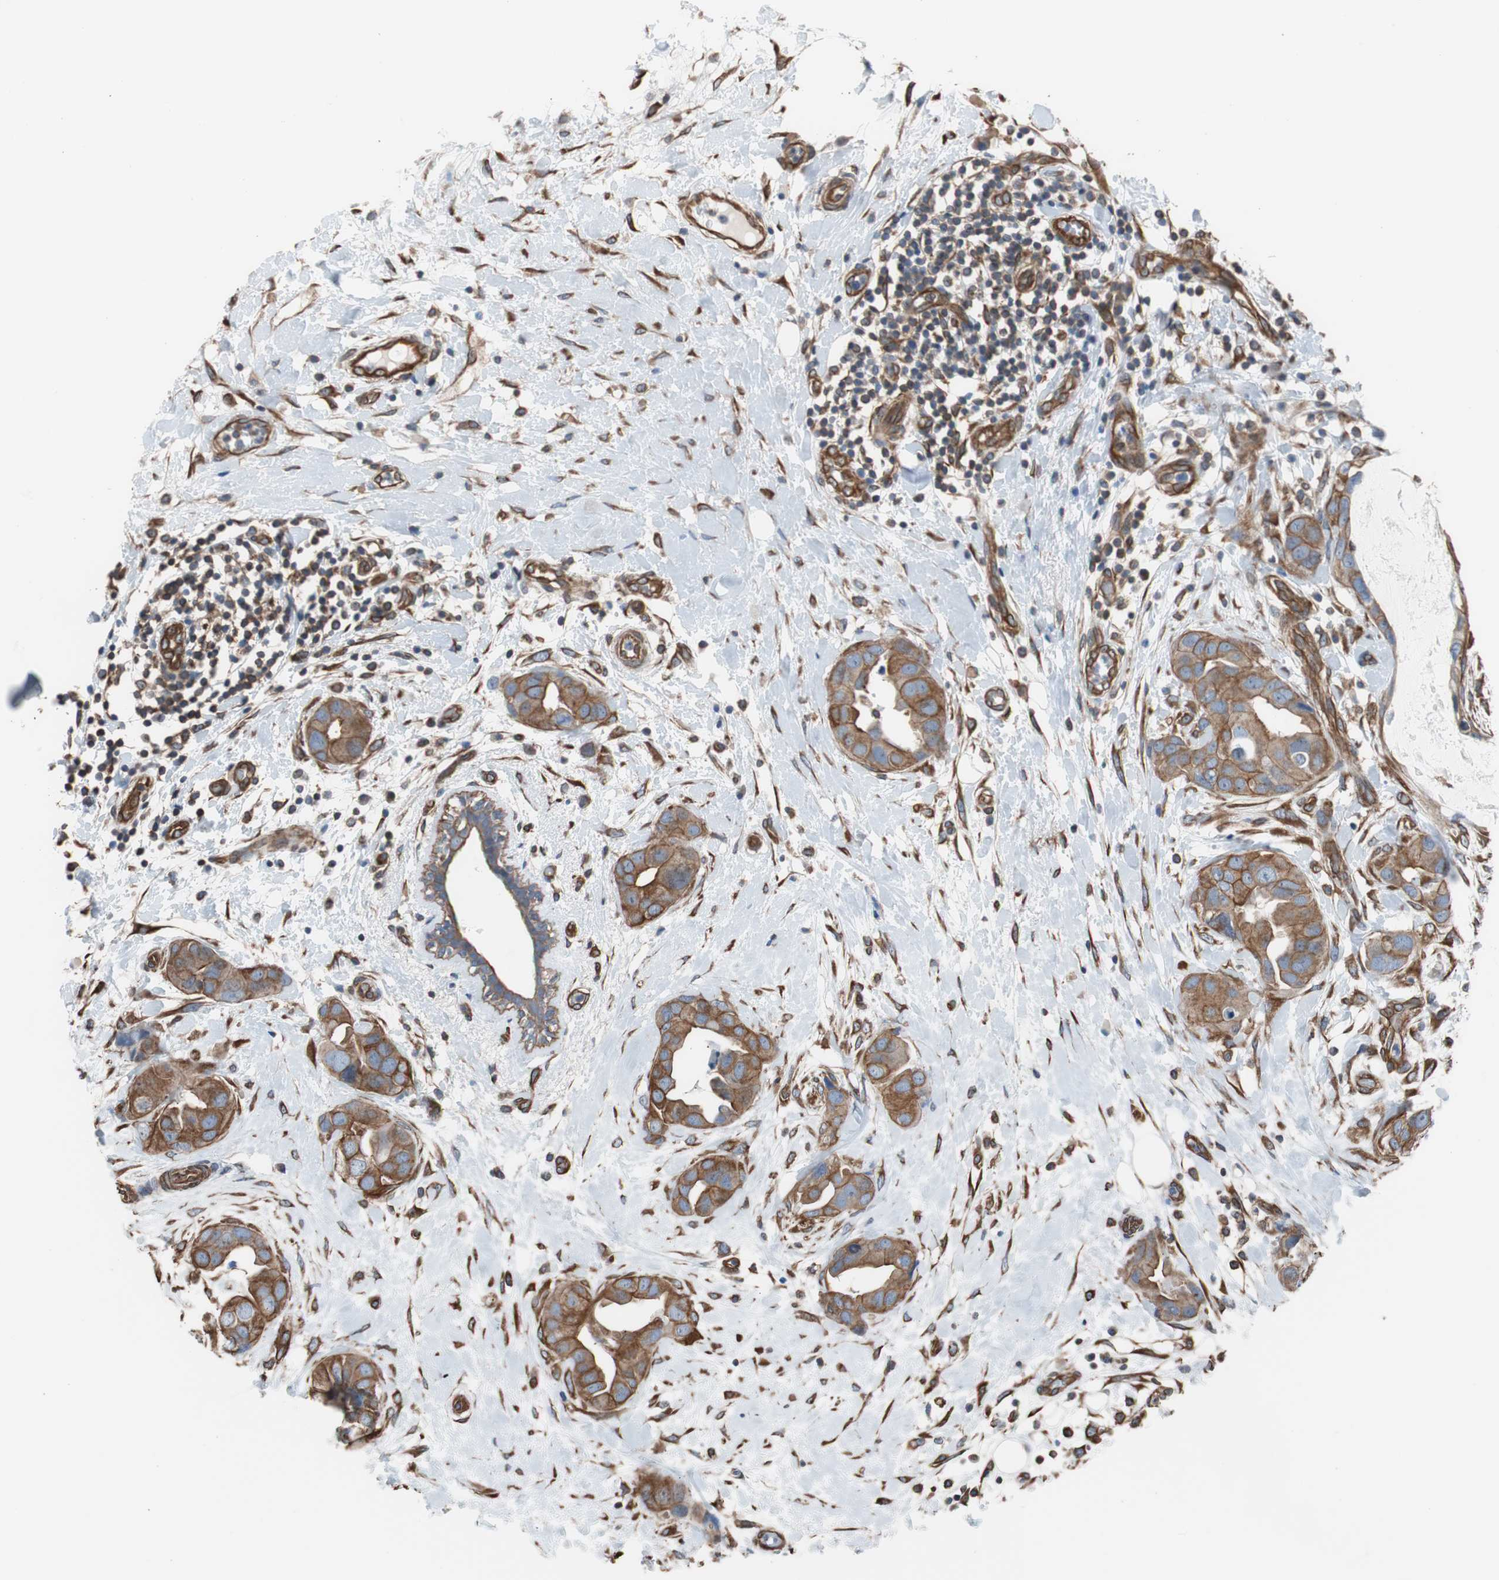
{"staining": {"intensity": "strong", "quantity": ">75%", "location": "cytoplasmic/membranous"}, "tissue": "breast cancer", "cell_type": "Tumor cells", "image_type": "cancer", "snomed": [{"axis": "morphology", "description": "Duct carcinoma"}, {"axis": "topography", "description": "Breast"}], "caption": "This is an image of immunohistochemistry (IHC) staining of breast cancer (invasive ductal carcinoma), which shows strong staining in the cytoplasmic/membranous of tumor cells.", "gene": "KIF3B", "patient": {"sex": "female", "age": 40}}